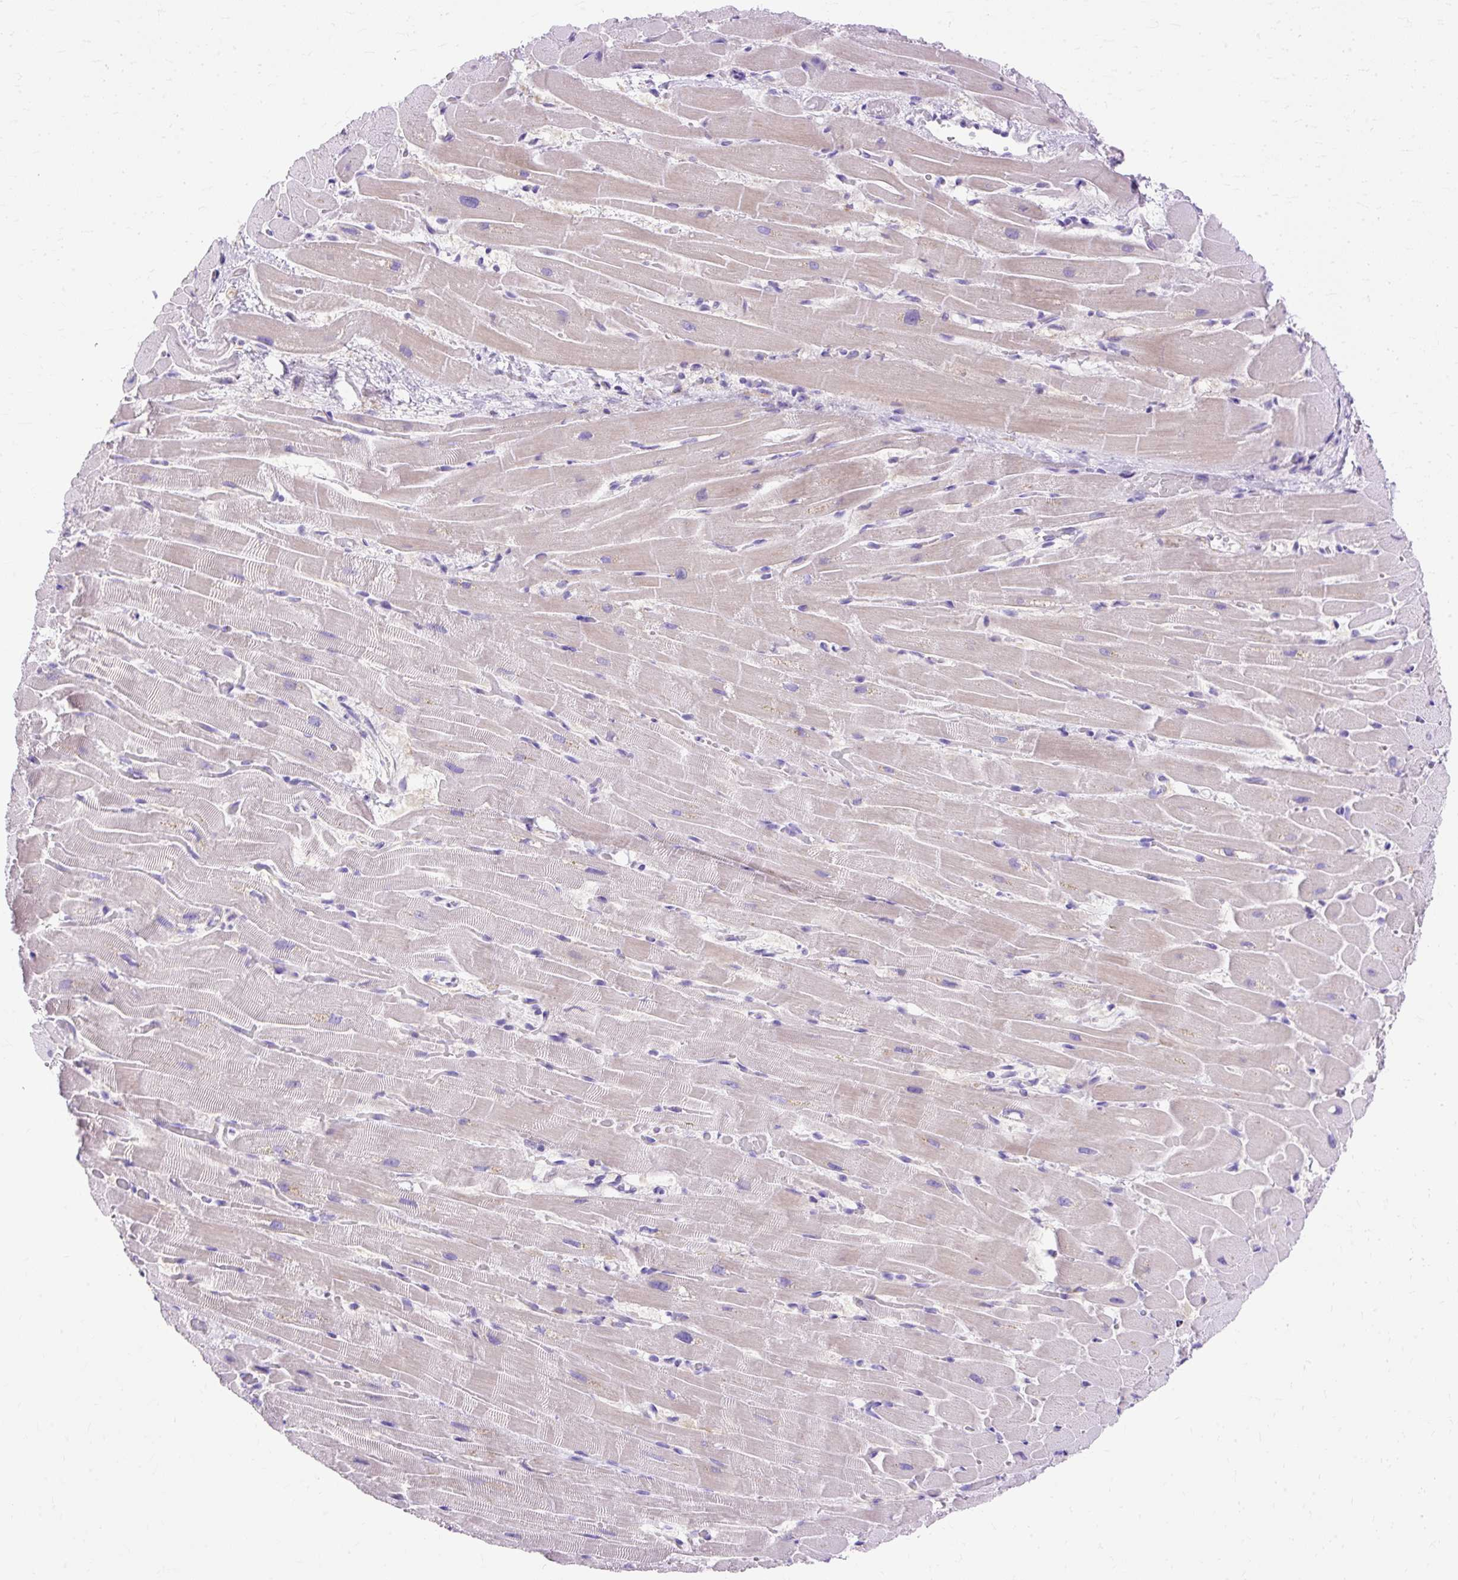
{"staining": {"intensity": "negative", "quantity": "none", "location": "none"}, "tissue": "heart muscle", "cell_type": "Cardiomyocytes", "image_type": "normal", "snomed": [{"axis": "morphology", "description": "Normal tissue, NOS"}, {"axis": "topography", "description": "Heart"}], "caption": "This is an immunohistochemistry image of unremarkable heart muscle. There is no staining in cardiomyocytes.", "gene": "MYO6", "patient": {"sex": "male", "age": 37}}